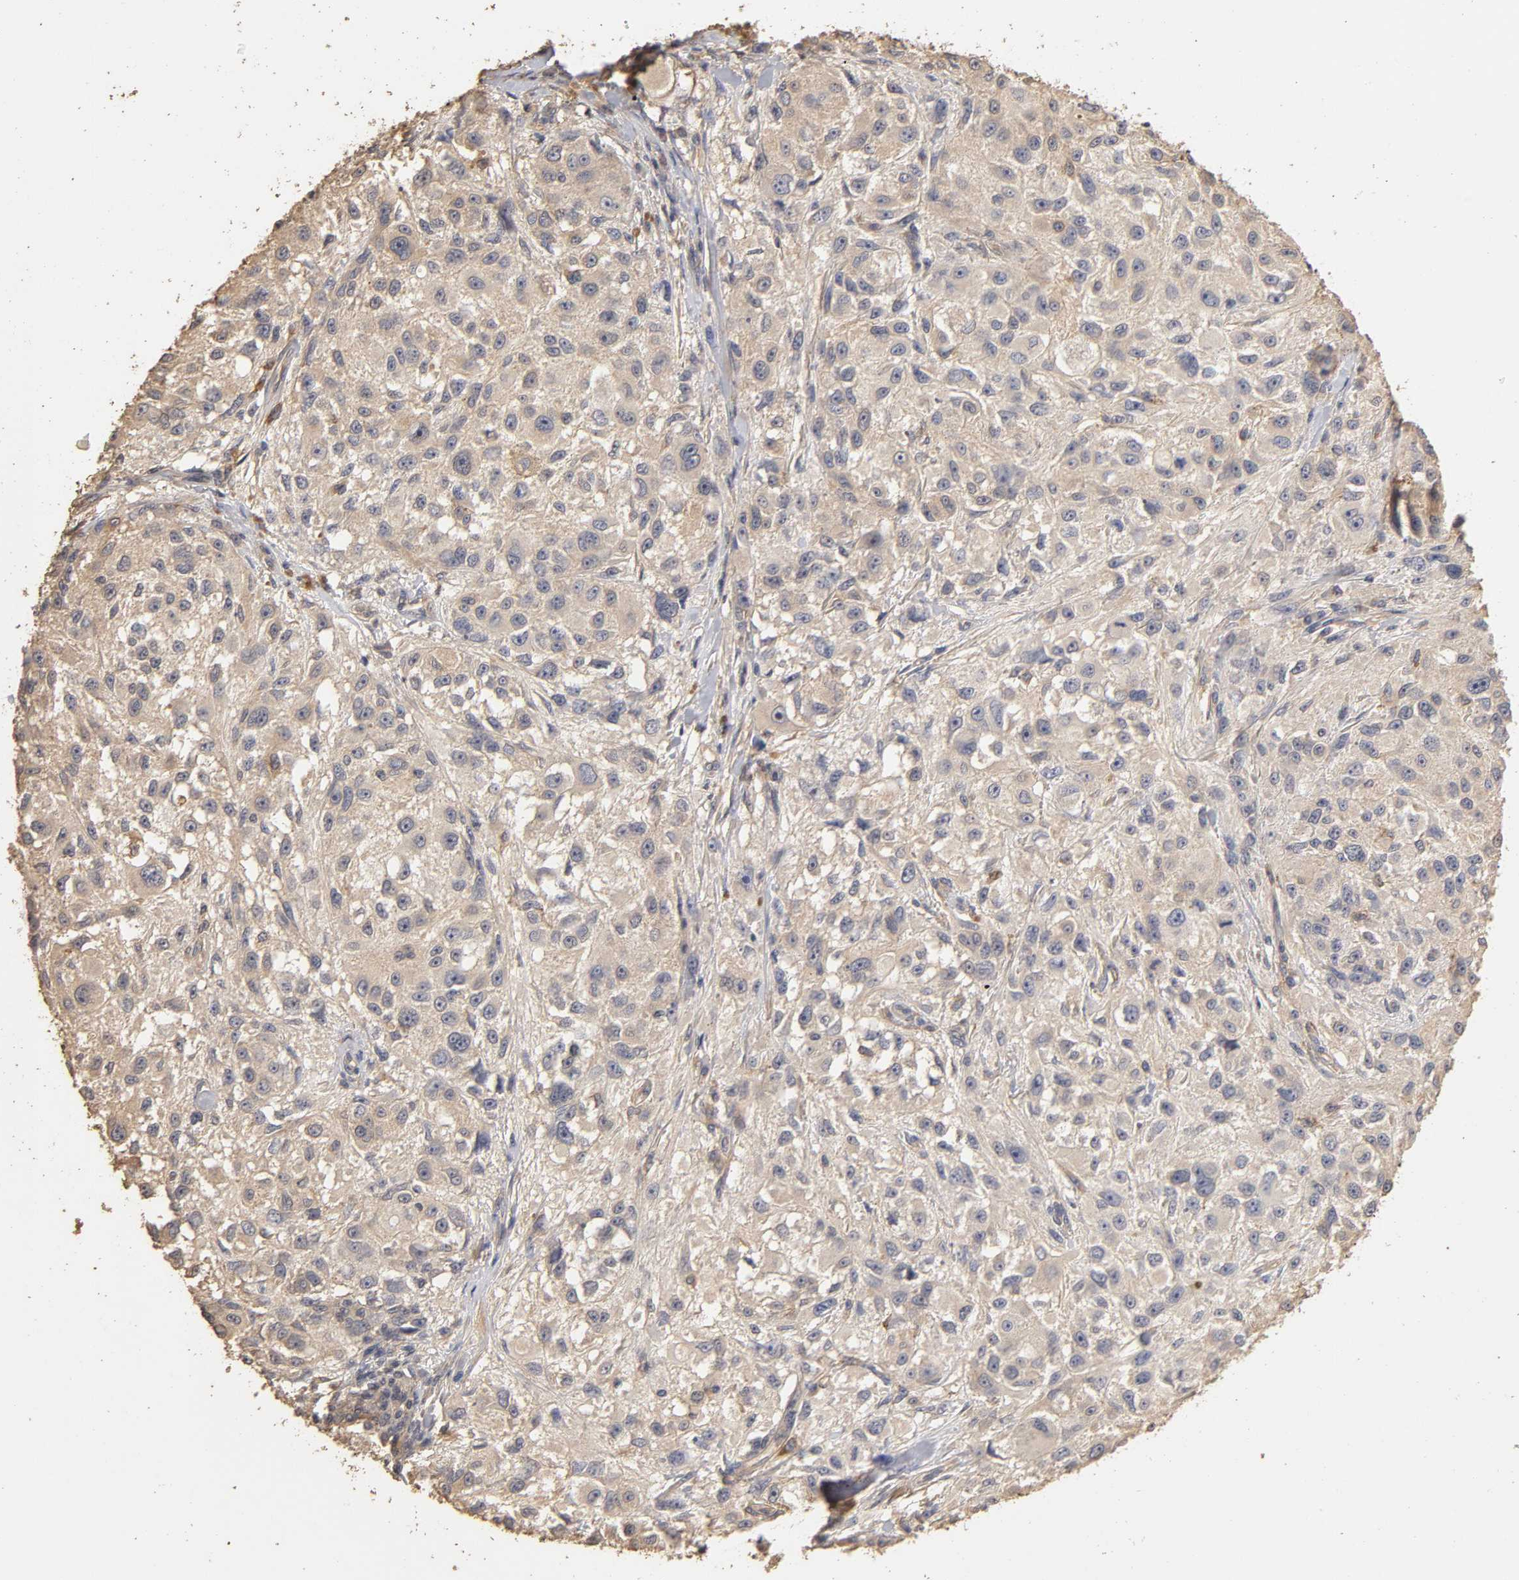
{"staining": {"intensity": "weak", "quantity": "25%-75%", "location": "cytoplasmic/membranous"}, "tissue": "melanoma", "cell_type": "Tumor cells", "image_type": "cancer", "snomed": [{"axis": "morphology", "description": "Necrosis, NOS"}, {"axis": "morphology", "description": "Malignant melanoma, NOS"}, {"axis": "topography", "description": "Skin"}], "caption": "Immunohistochemical staining of melanoma shows low levels of weak cytoplasmic/membranous staining in about 25%-75% of tumor cells. (brown staining indicates protein expression, while blue staining denotes nuclei).", "gene": "VSIG4", "patient": {"sex": "female", "age": 87}}